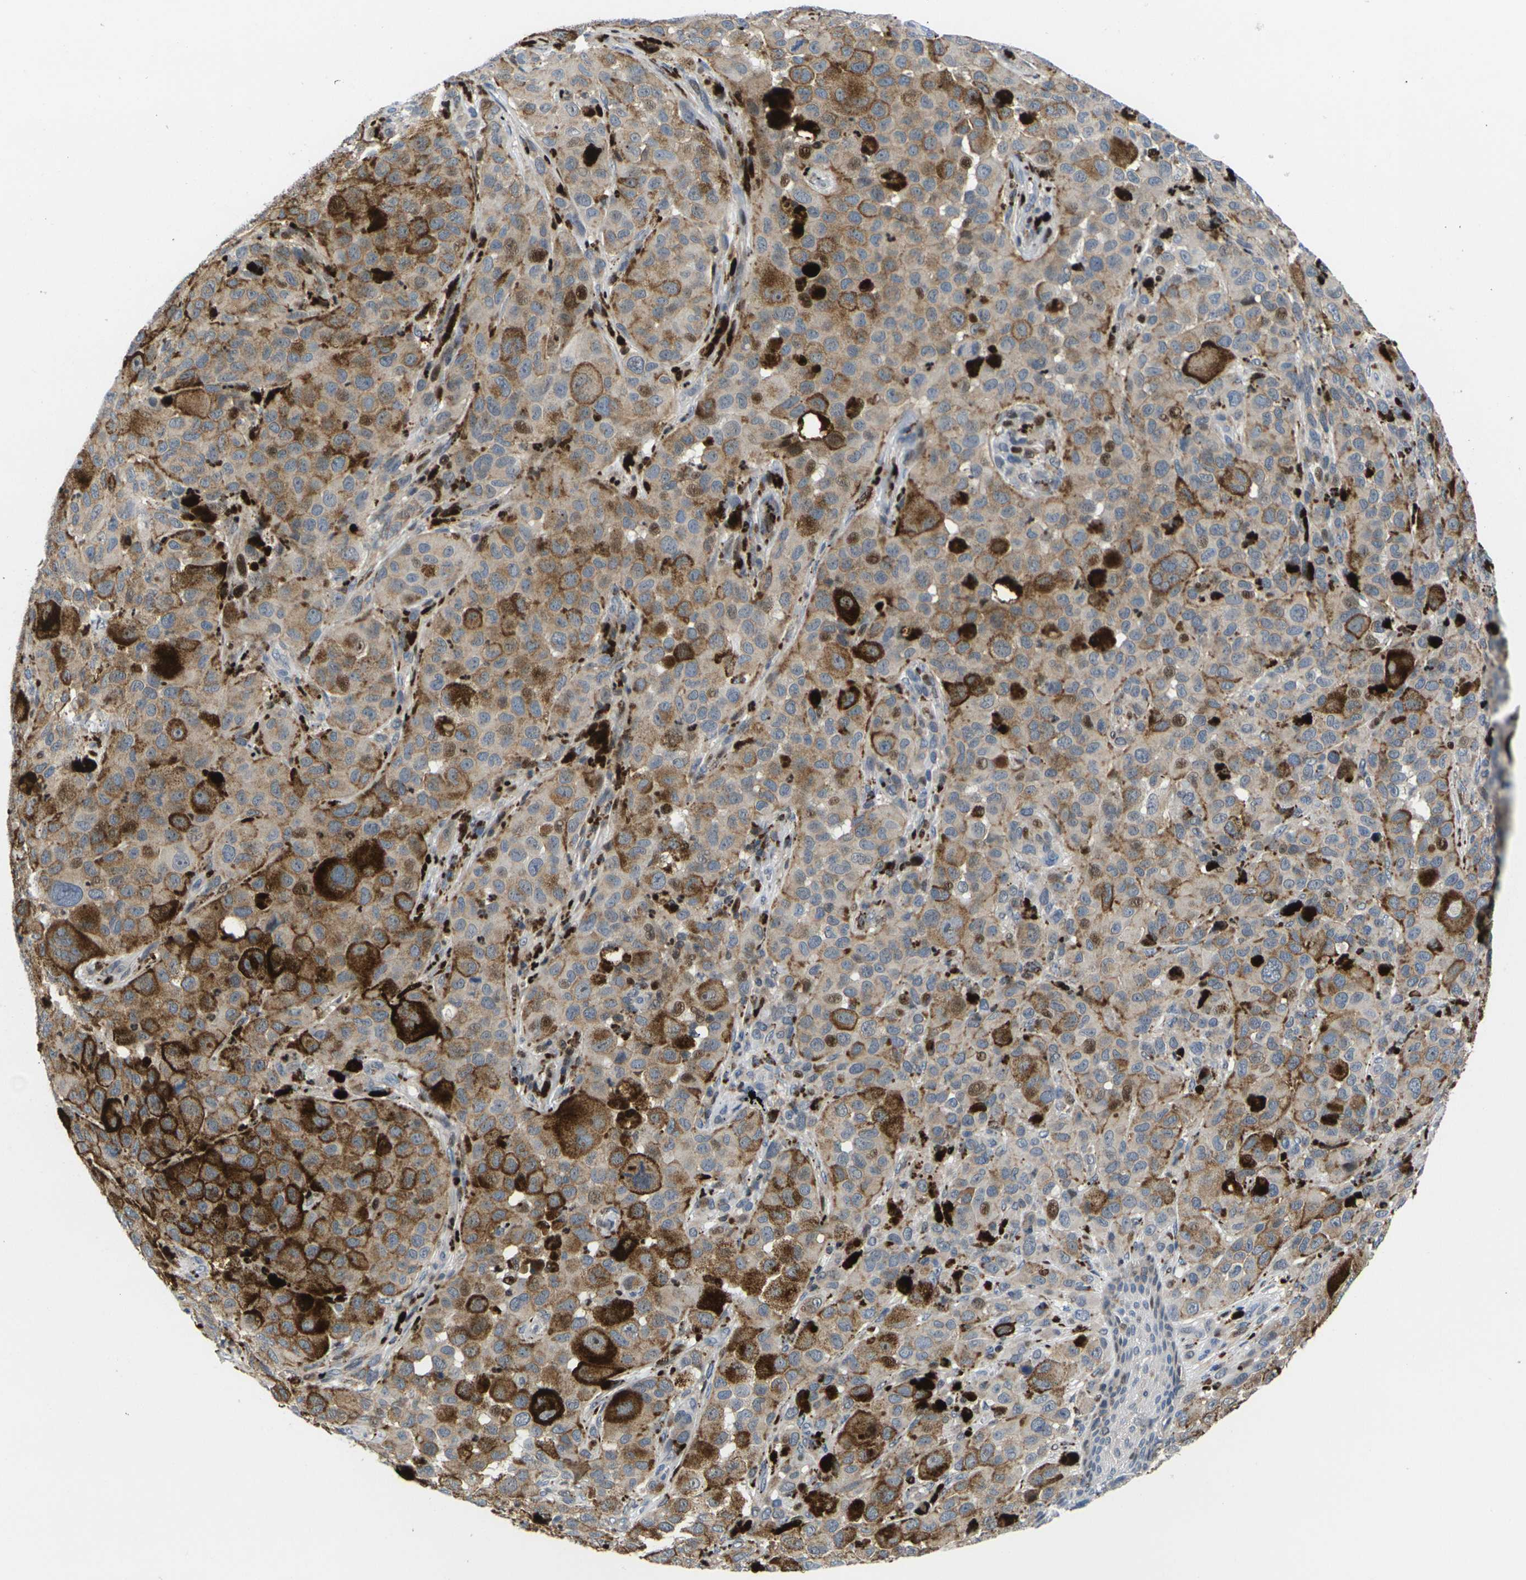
{"staining": {"intensity": "moderate", "quantity": ">75%", "location": "cytoplasmic/membranous"}, "tissue": "melanoma", "cell_type": "Tumor cells", "image_type": "cancer", "snomed": [{"axis": "morphology", "description": "Malignant melanoma, NOS"}, {"axis": "topography", "description": "Skin"}], "caption": "Immunohistochemistry (IHC) staining of malignant melanoma, which demonstrates medium levels of moderate cytoplasmic/membranous positivity in about >75% of tumor cells indicating moderate cytoplasmic/membranous protein staining. The staining was performed using DAB (3,3'-diaminobenzidine) (brown) for protein detection and nuclei were counterstained in hematoxylin (blue).", "gene": "RPS6KA3", "patient": {"sex": "male", "age": 96}}